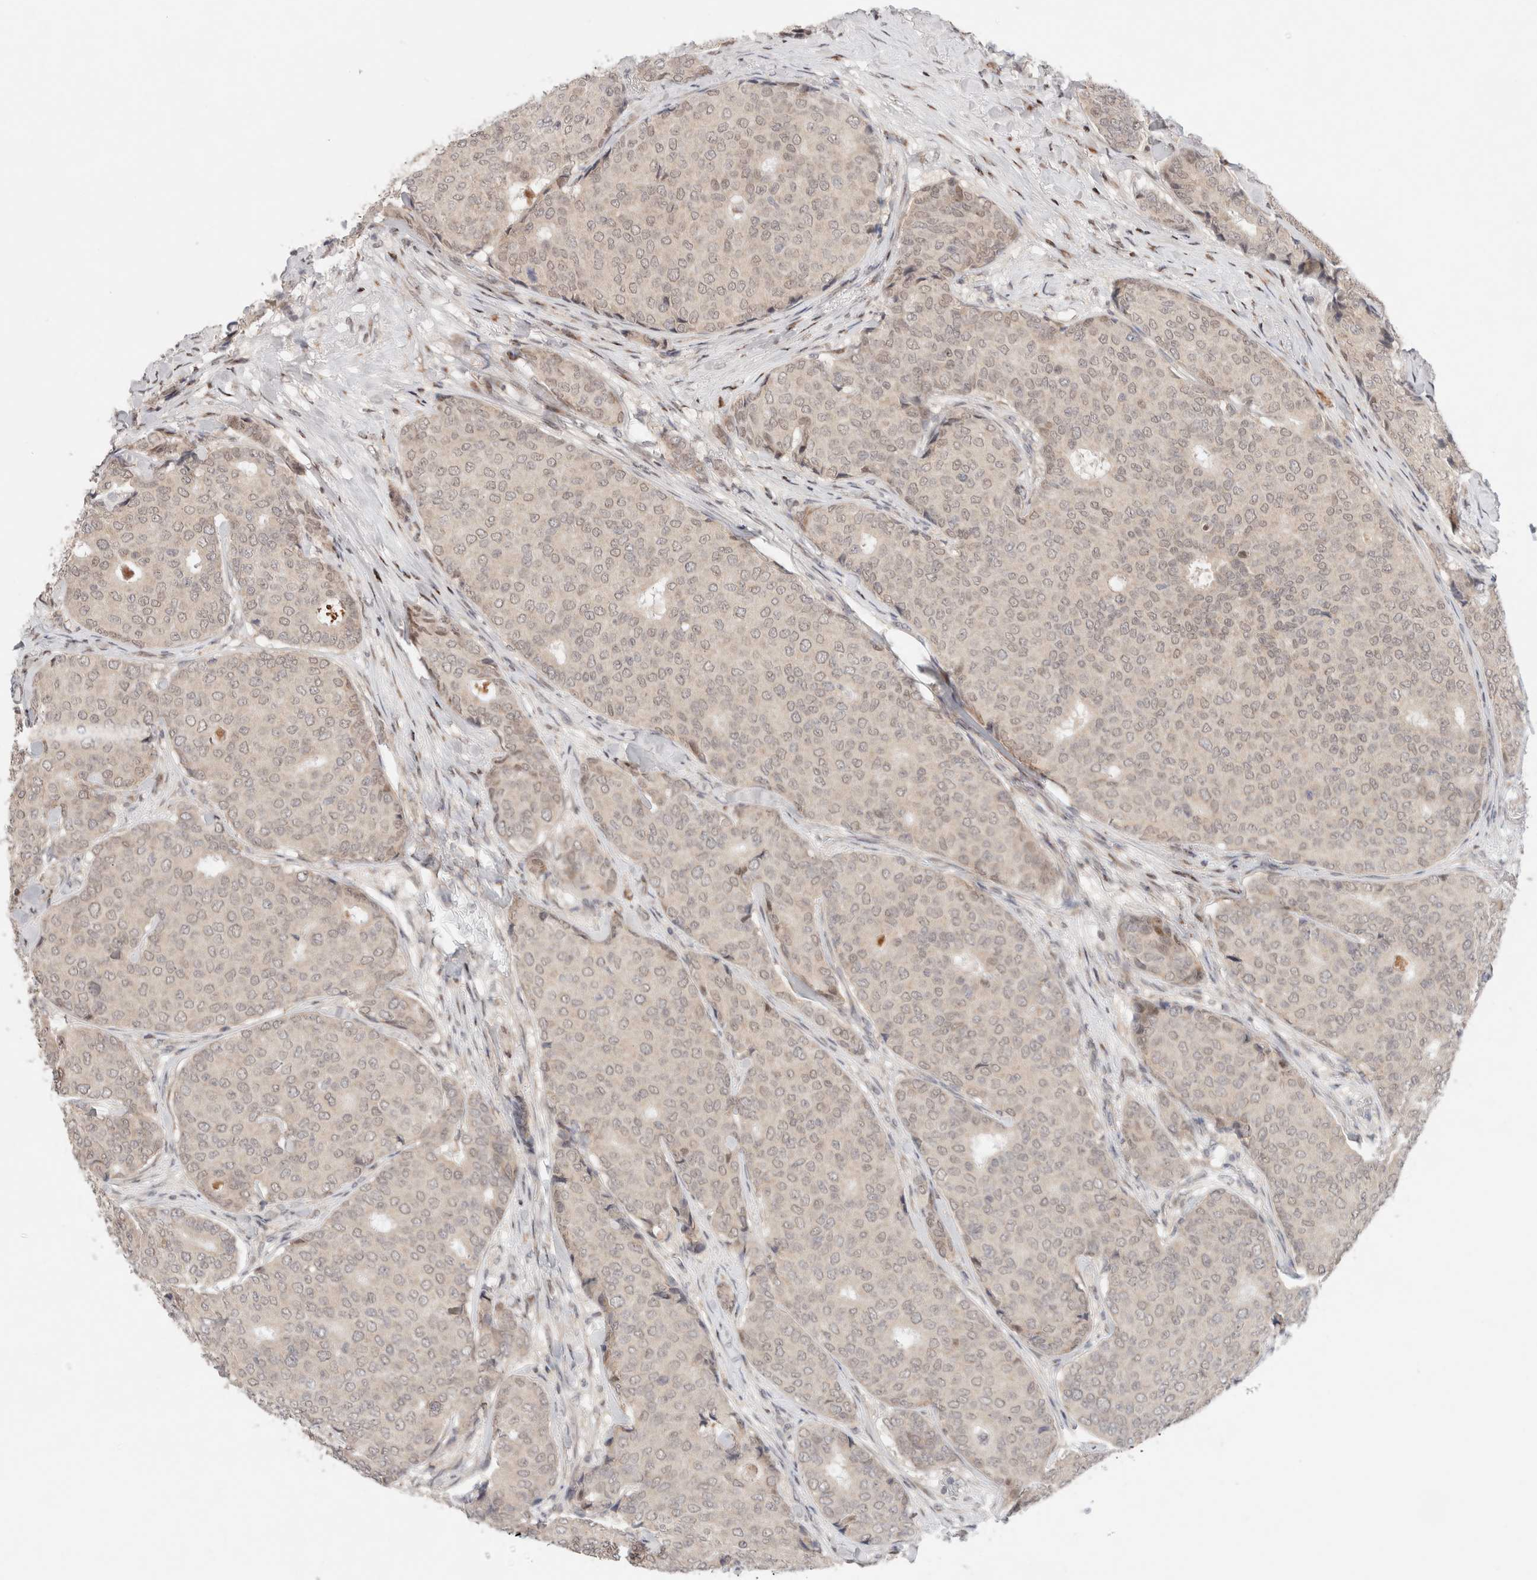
{"staining": {"intensity": "negative", "quantity": "none", "location": "none"}, "tissue": "breast cancer", "cell_type": "Tumor cells", "image_type": "cancer", "snomed": [{"axis": "morphology", "description": "Duct carcinoma"}, {"axis": "topography", "description": "Breast"}], "caption": "Immunohistochemistry image of neoplastic tissue: human infiltrating ductal carcinoma (breast) stained with DAB exhibits no significant protein positivity in tumor cells. (Stains: DAB immunohistochemistry (IHC) with hematoxylin counter stain, Microscopy: brightfield microscopy at high magnification).", "gene": "ERI3", "patient": {"sex": "female", "age": 75}}